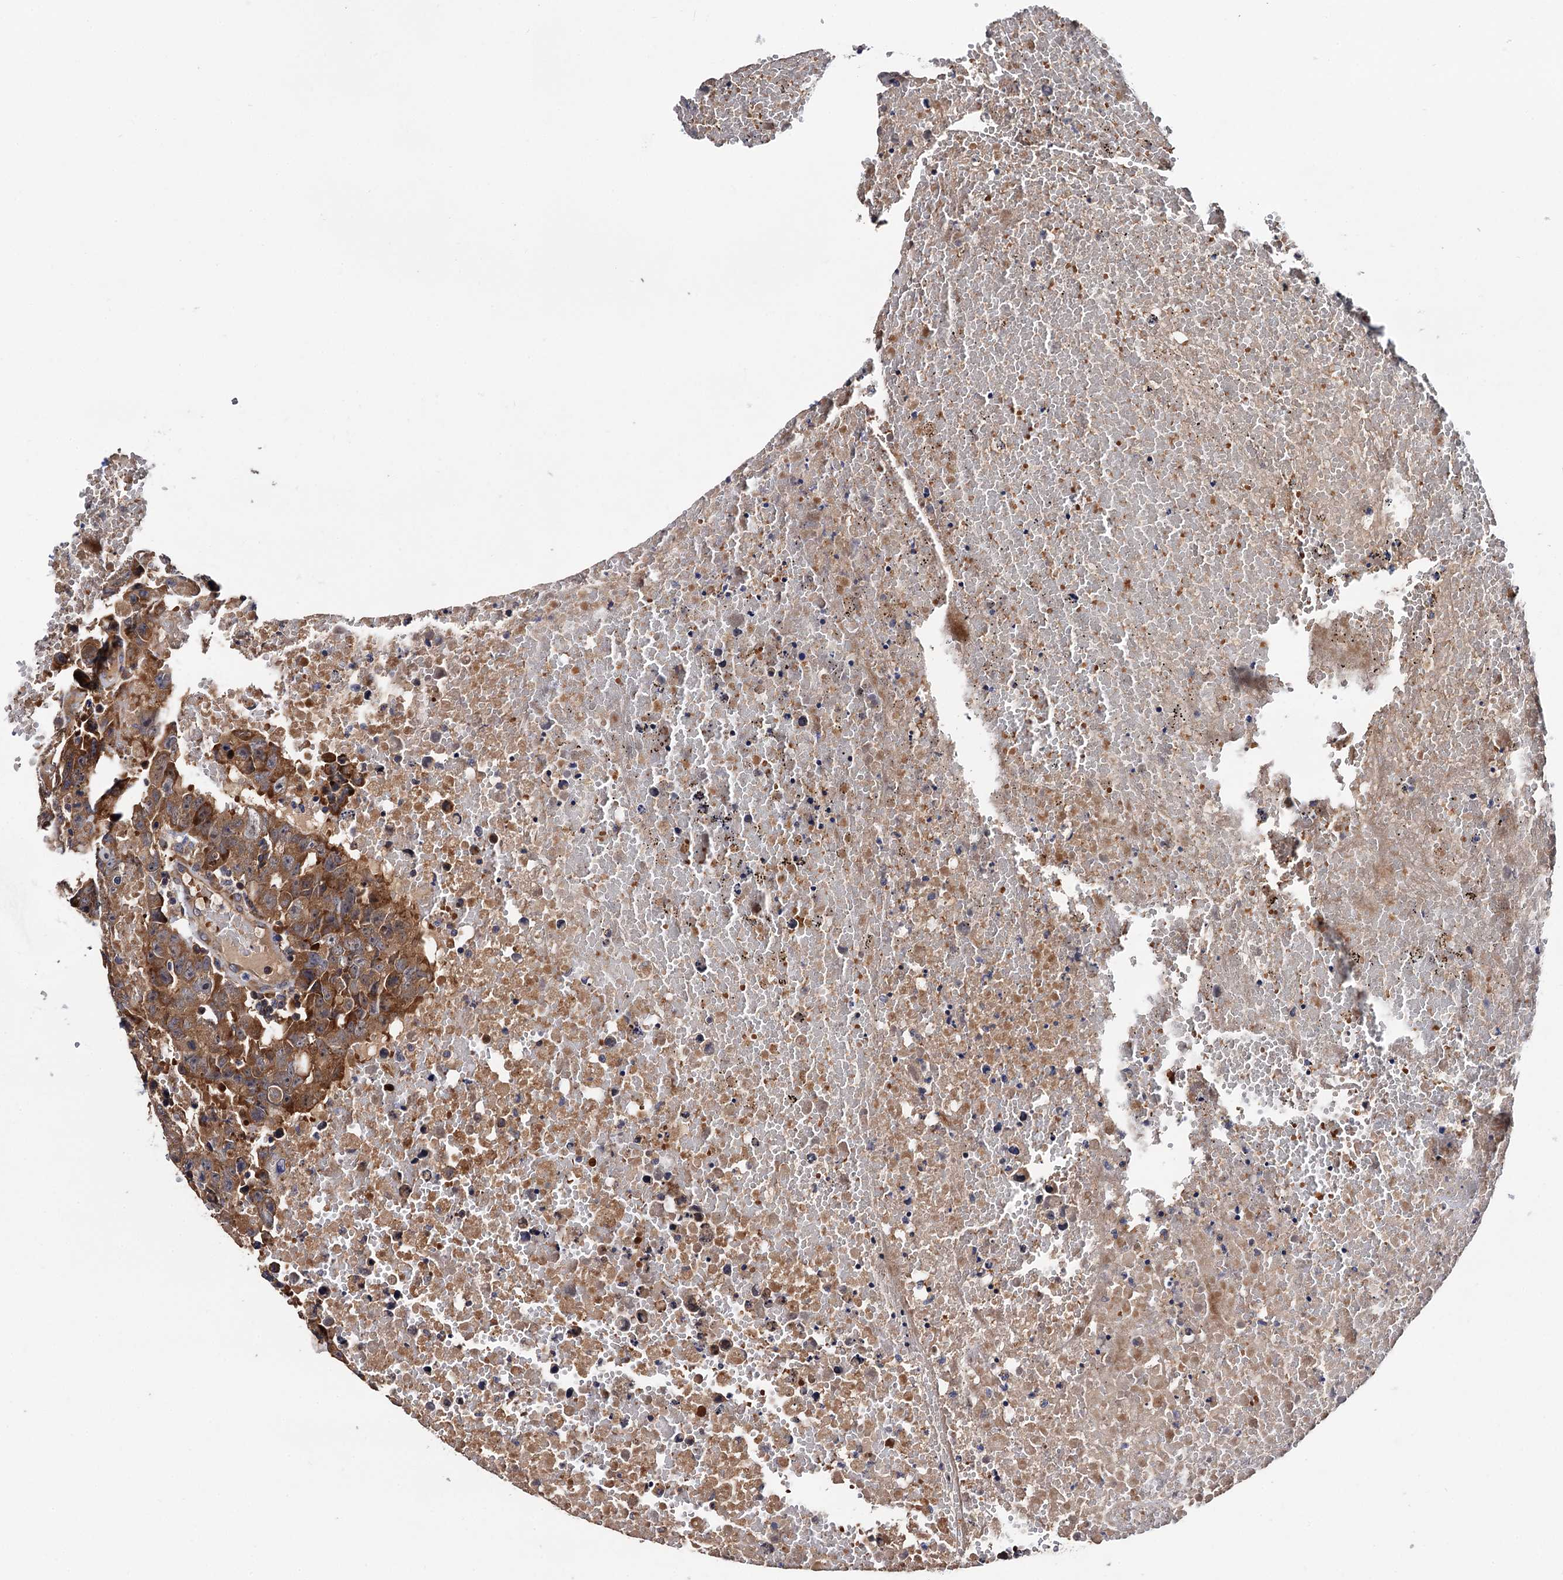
{"staining": {"intensity": "moderate", "quantity": ">75%", "location": "cytoplasmic/membranous"}, "tissue": "testis cancer", "cell_type": "Tumor cells", "image_type": "cancer", "snomed": [{"axis": "morphology", "description": "Carcinoma, Embryonal, NOS"}, {"axis": "topography", "description": "Testis"}], "caption": "Brown immunohistochemical staining in embryonal carcinoma (testis) displays moderate cytoplasmic/membranous staining in approximately >75% of tumor cells.", "gene": "TRMT112", "patient": {"sex": "male", "age": 25}}